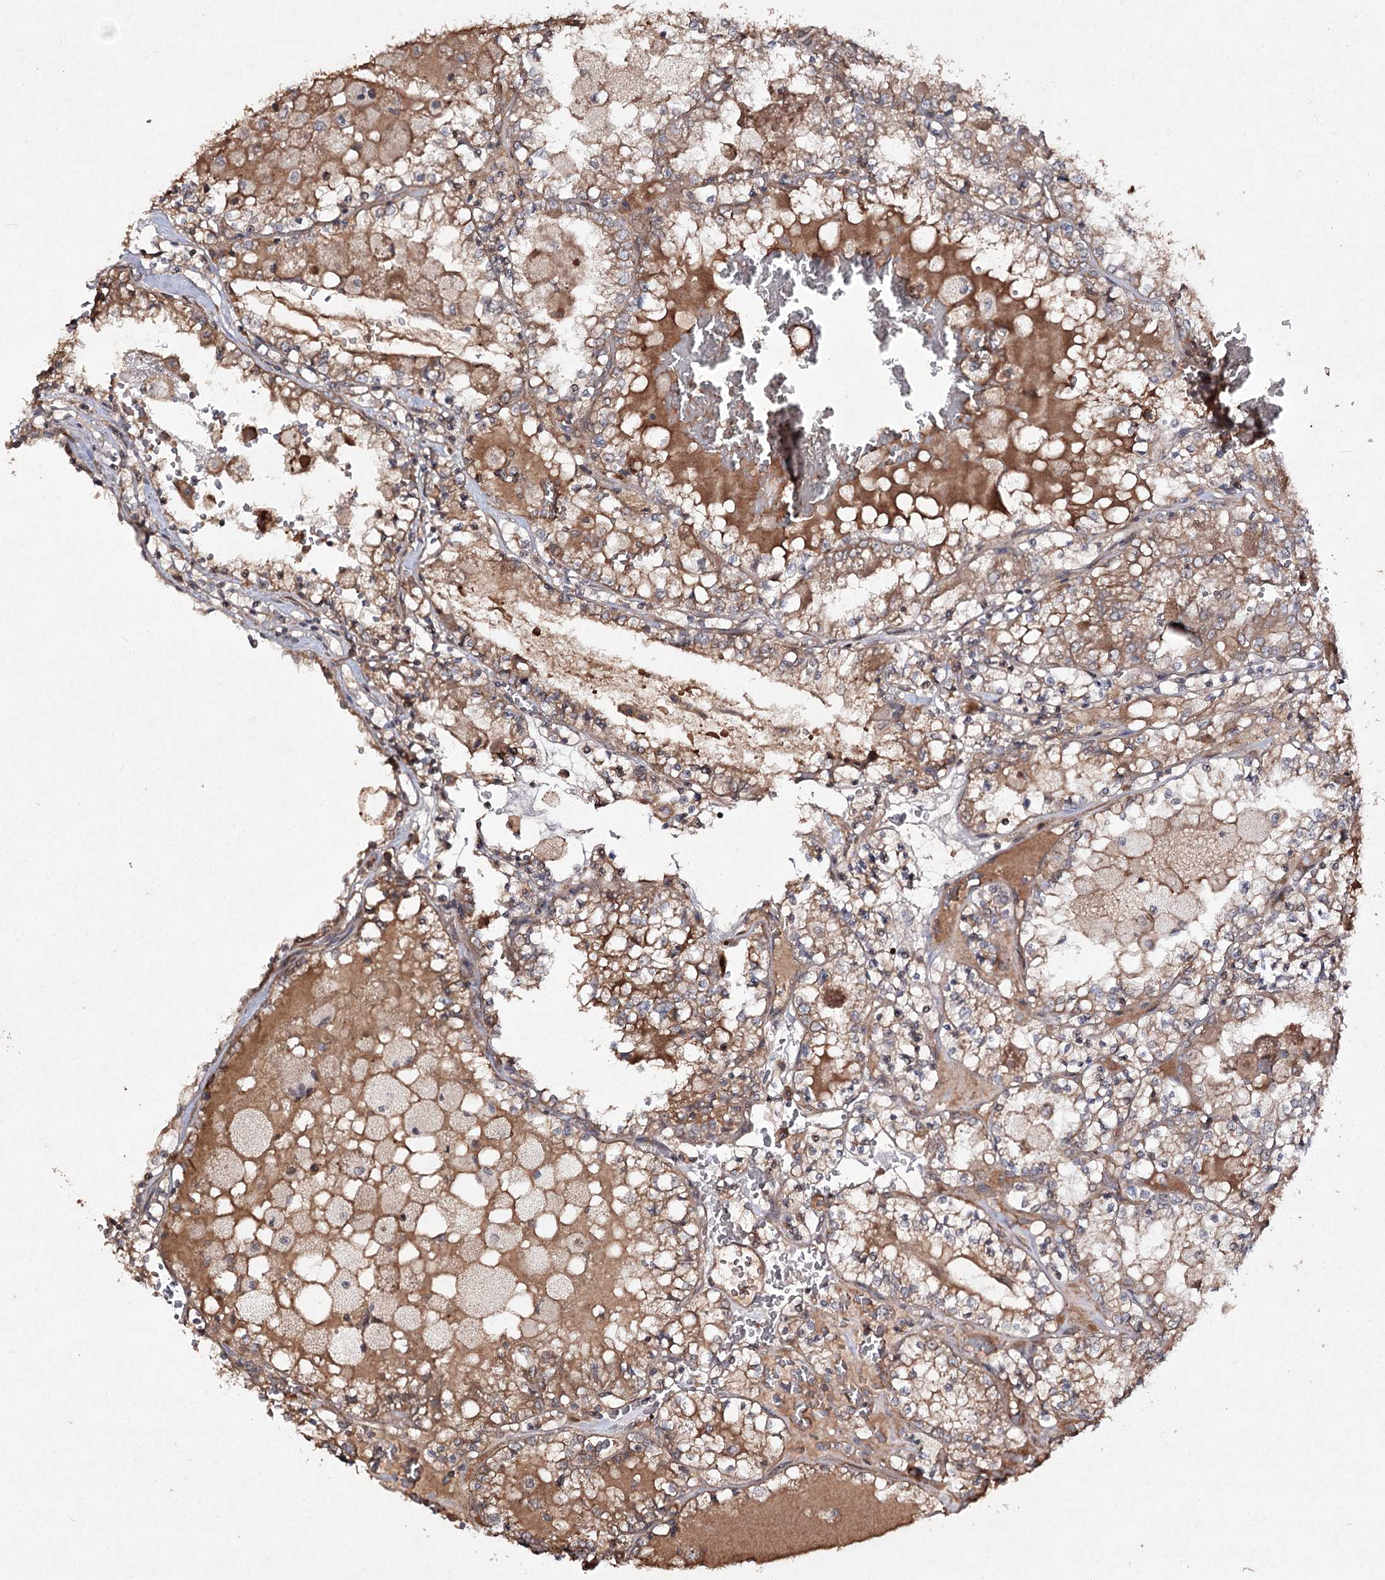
{"staining": {"intensity": "moderate", "quantity": ">75%", "location": "cytoplasmic/membranous"}, "tissue": "renal cancer", "cell_type": "Tumor cells", "image_type": "cancer", "snomed": [{"axis": "morphology", "description": "Adenocarcinoma, NOS"}, {"axis": "topography", "description": "Kidney"}], "caption": "Brown immunohistochemical staining in renal cancer (adenocarcinoma) shows moderate cytoplasmic/membranous expression in about >75% of tumor cells.", "gene": "FANCL", "patient": {"sex": "female", "age": 56}}